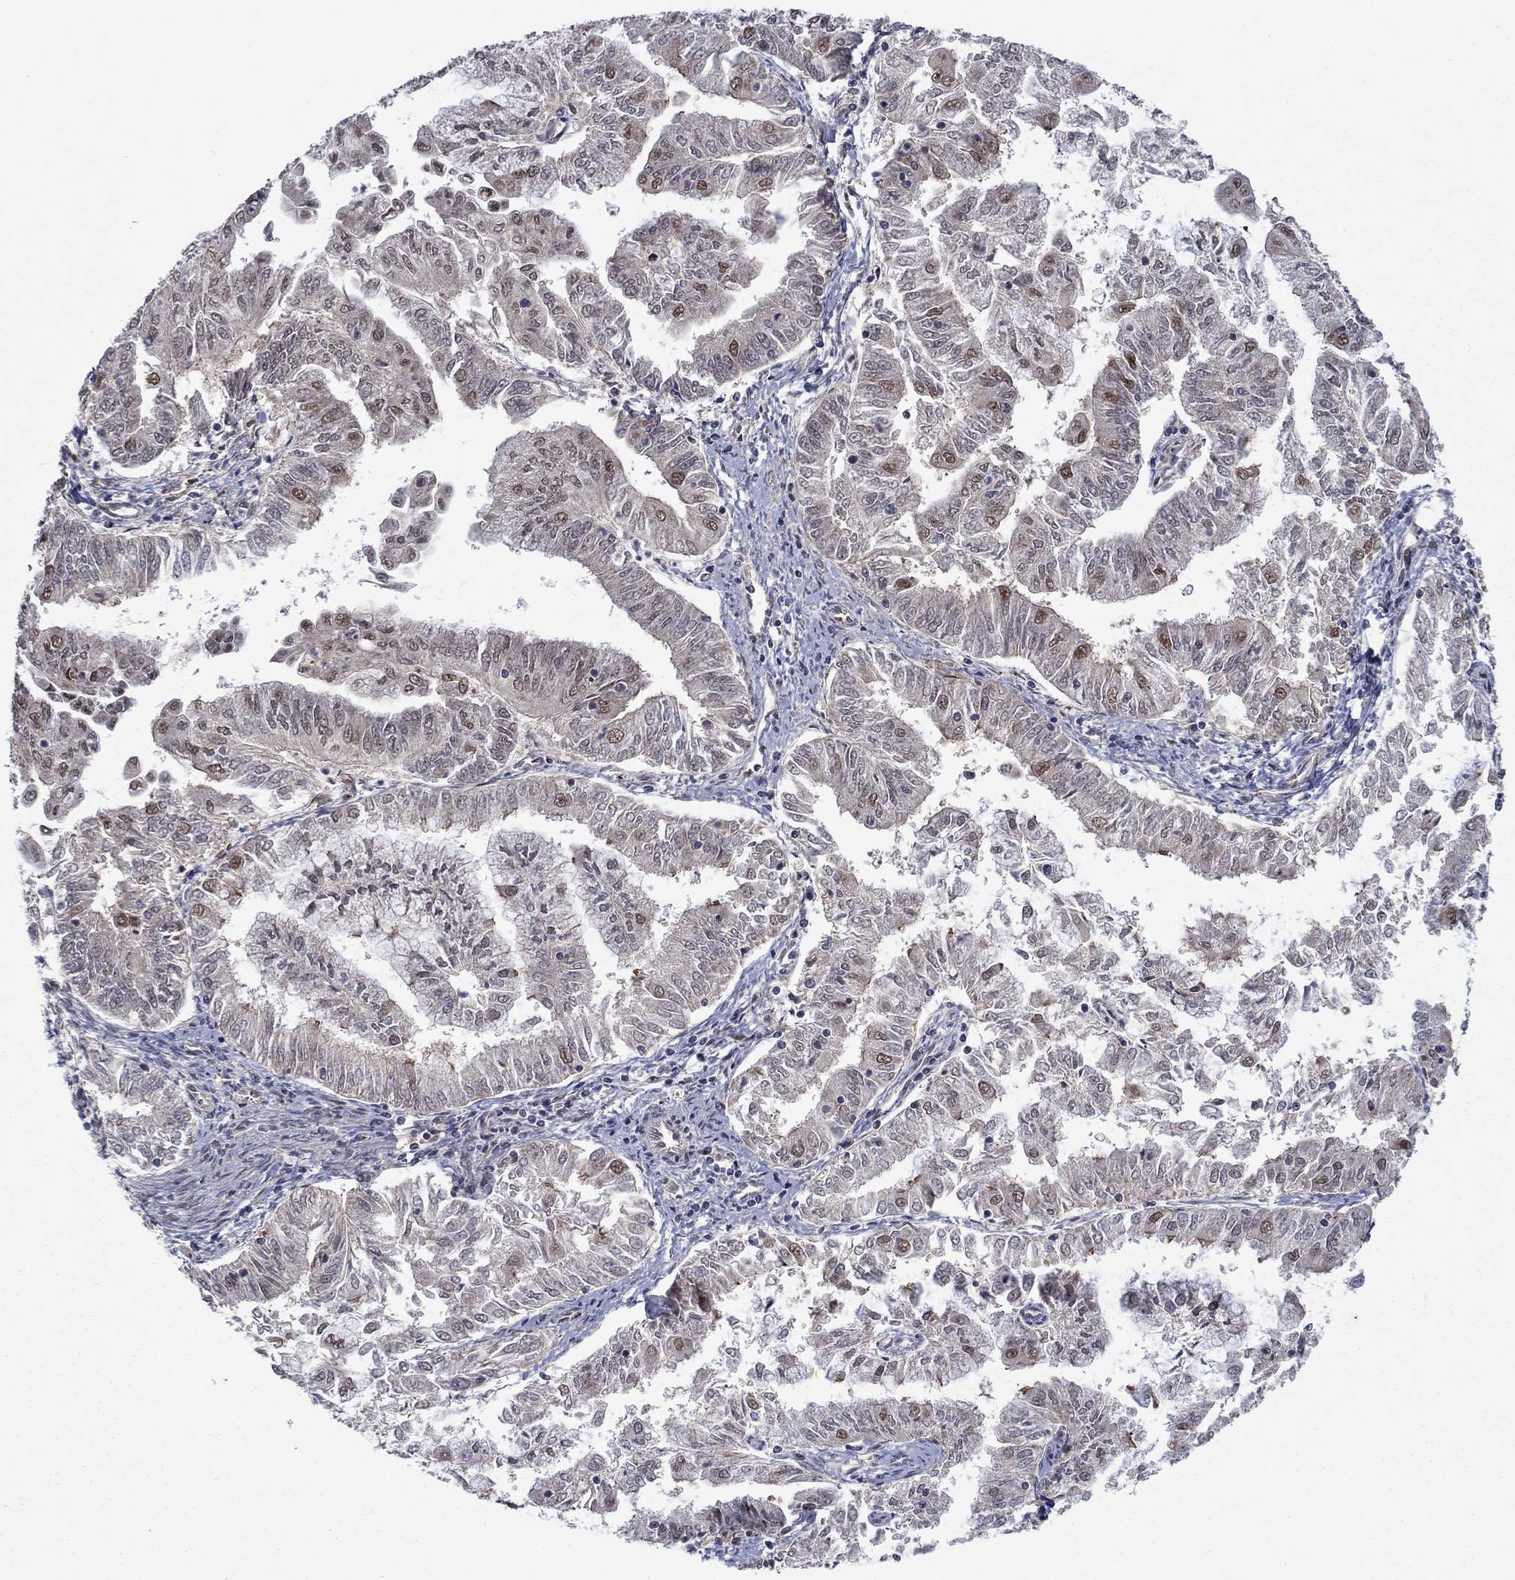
{"staining": {"intensity": "moderate", "quantity": "<25%", "location": "nuclear"}, "tissue": "endometrial cancer", "cell_type": "Tumor cells", "image_type": "cancer", "snomed": [{"axis": "morphology", "description": "Adenocarcinoma, NOS"}, {"axis": "topography", "description": "Endometrium"}], "caption": "Endometrial cancer (adenocarcinoma) was stained to show a protein in brown. There is low levels of moderate nuclear expression in about <25% of tumor cells. The staining was performed using DAB (3,3'-diaminobenzidine), with brown indicating positive protein expression. Nuclei are stained blue with hematoxylin.", "gene": "PSMC1", "patient": {"sex": "female", "age": 56}}